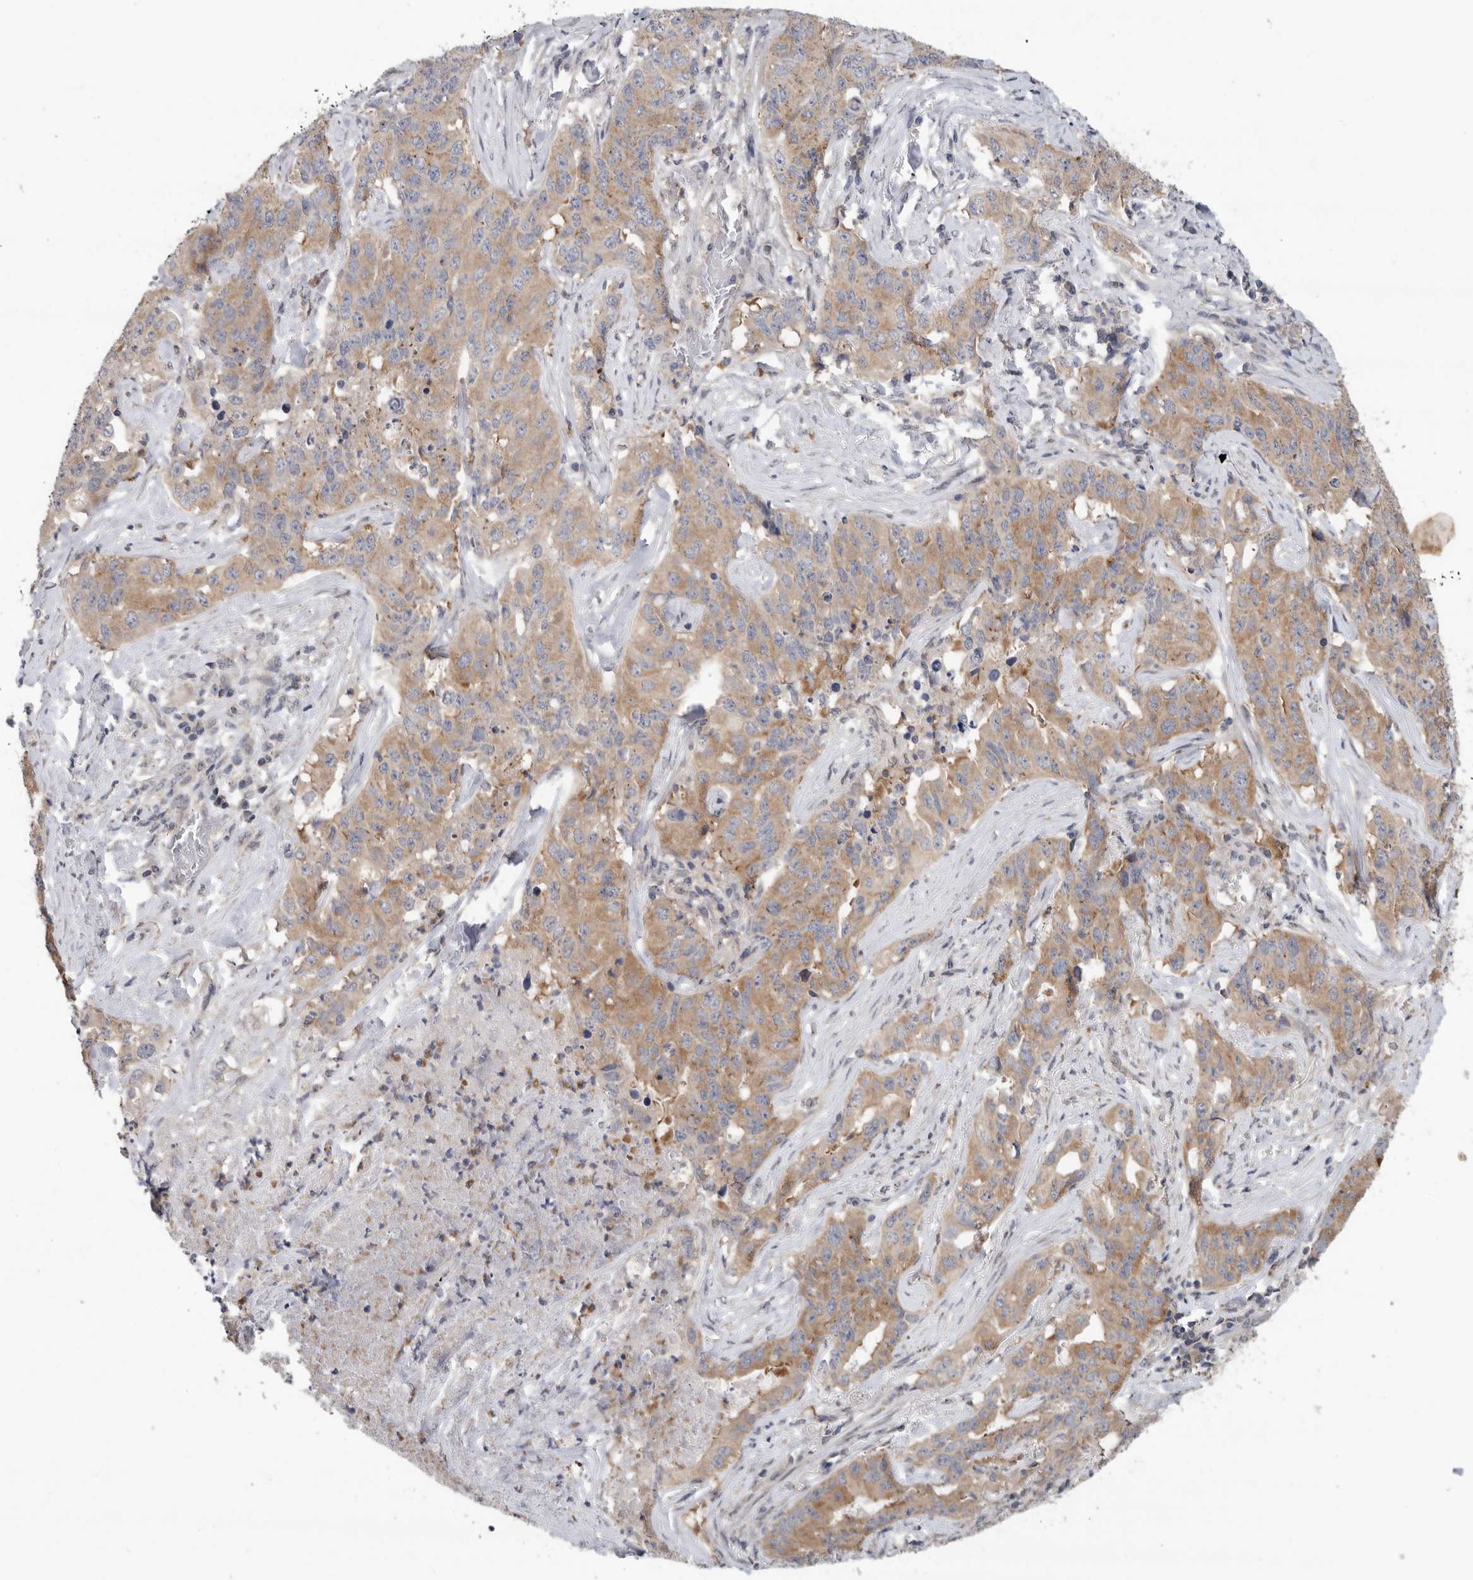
{"staining": {"intensity": "moderate", "quantity": "25%-75%", "location": "cytoplasmic/membranous"}, "tissue": "lung cancer", "cell_type": "Tumor cells", "image_type": "cancer", "snomed": [{"axis": "morphology", "description": "Adenocarcinoma, NOS"}, {"axis": "topography", "description": "Lung"}], "caption": "Immunohistochemistry (IHC) staining of lung cancer, which reveals medium levels of moderate cytoplasmic/membranous expression in approximately 25%-75% of tumor cells indicating moderate cytoplasmic/membranous protein positivity. The staining was performed using DAB (3,3'-diaminobenzidine) (brown) for protein detection and nuclei were counterstained in hematoxylin (blue).", "gene": "KLK5", "patient": {"sex": "female", "age": 51}}